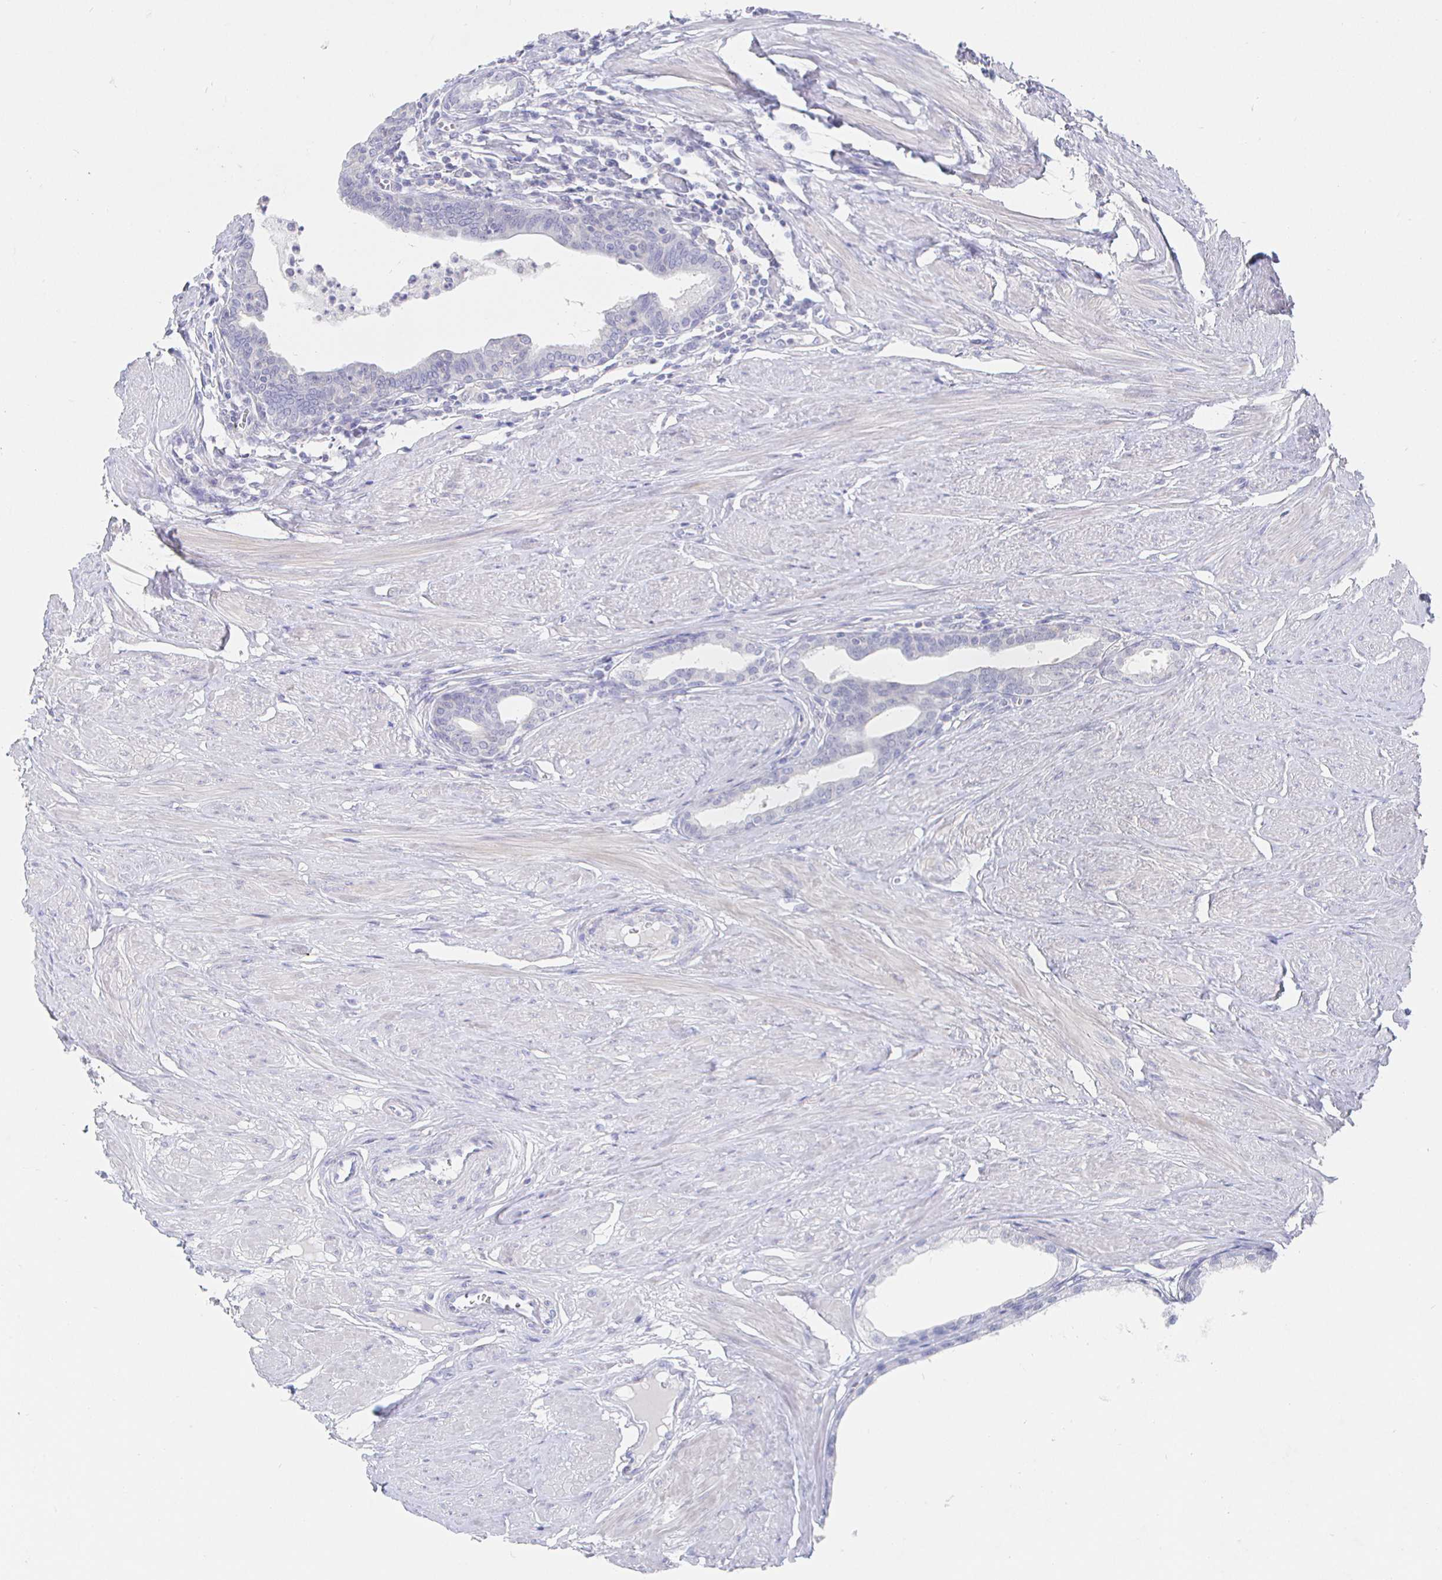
{"staining": {"intensity": "negative", "quantity": "none", "location": "none"}, "tissue": "prostate", "cell_type": "Glandular cells", "image_type": "normal", "snomed": [{"axis": "morphology", "description": "Normal tissue, NOS"}, {"axis": "topography", "description": "Prostate"}, {"axis": "topography", "description": "Peripheral nerve tissue"}], "caption": "DAB (3,3'-diaminobenzidine) immunohistochemical staining of unremarkable human prostate exhibits no significant staining in glandular cells.", "gene": "LRRC23", "patient": {"sex": "male", "age": 55}}